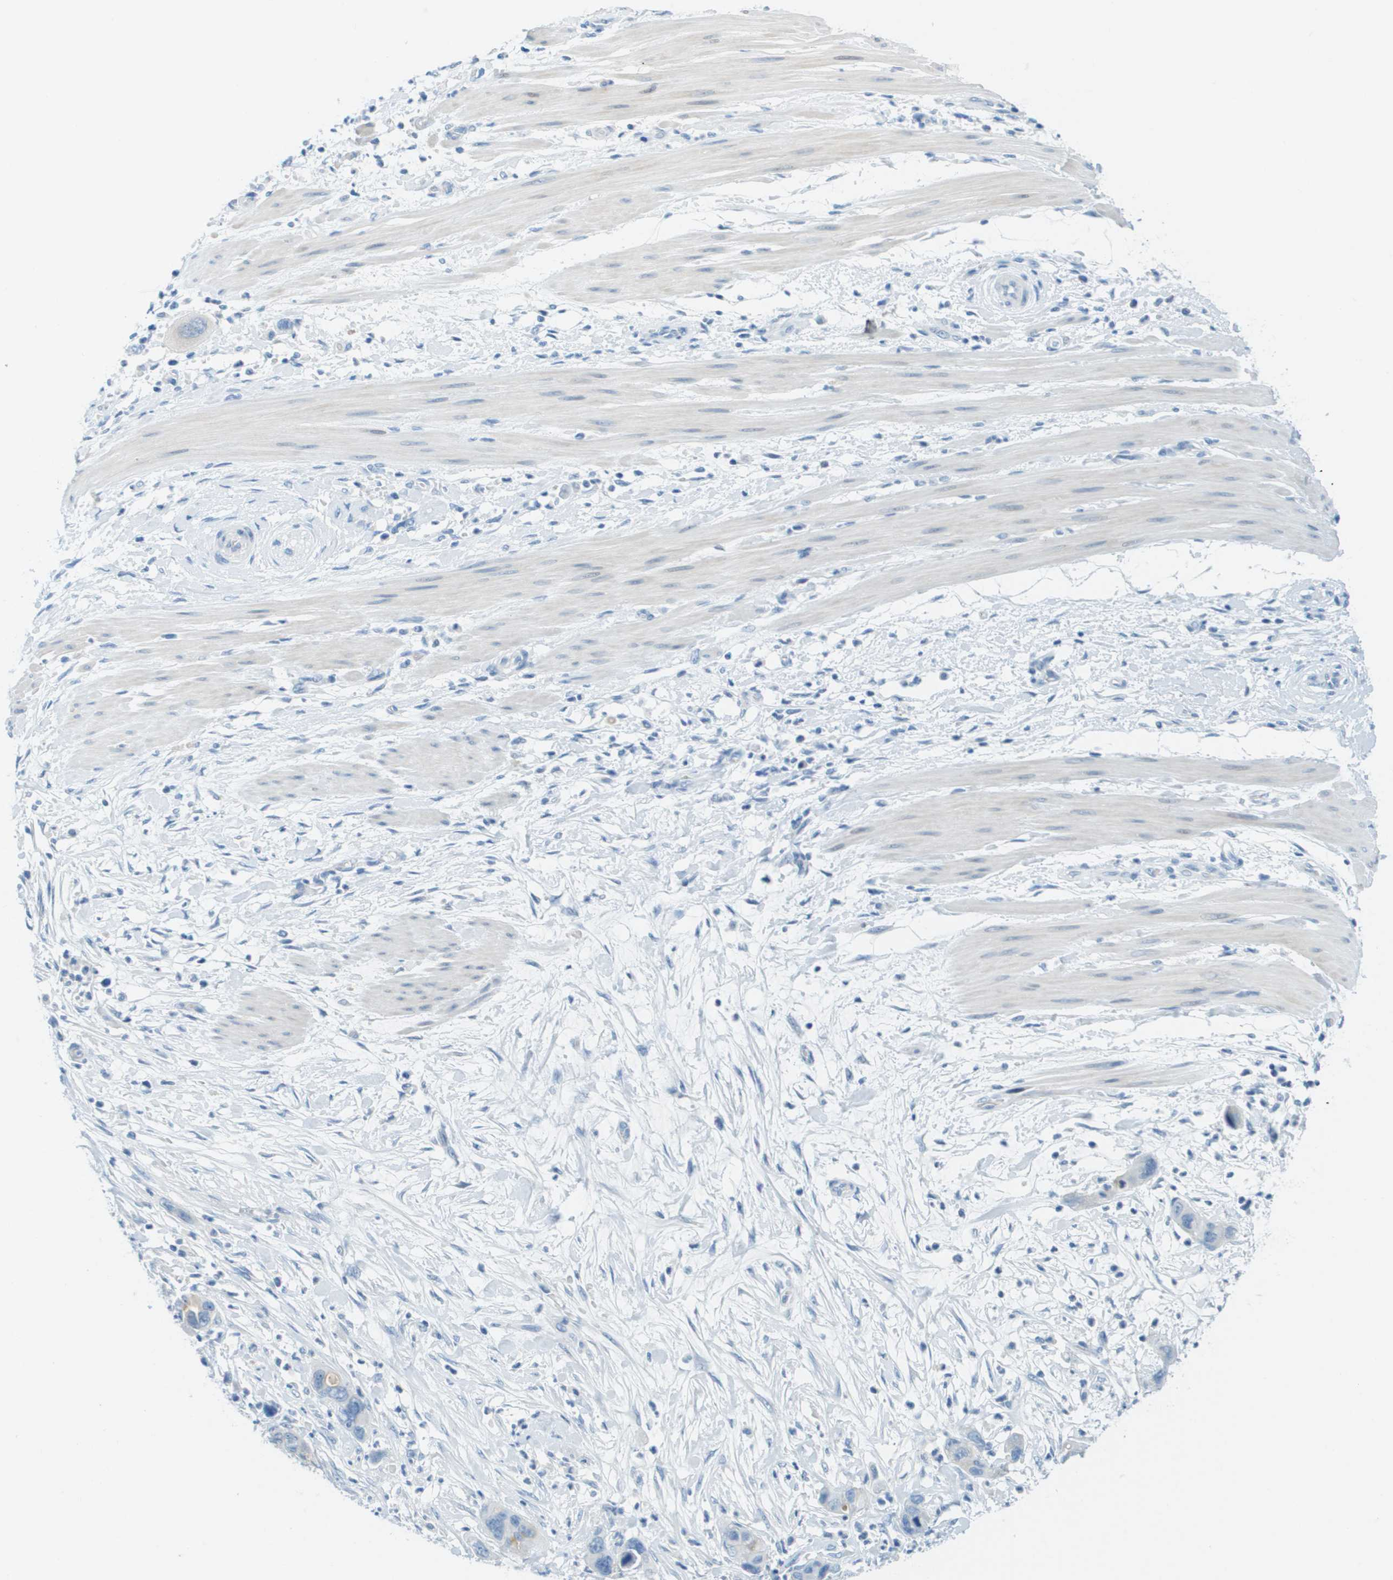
{"staining": {"intensity": "moderate", "quantity": "25%-75%", "location": "cytoplasmic/membranous"}, "tissue": "pancreatic cancer", "cell_type": "Tumor cells", "image_type": "cancer", "snomed": [{"axis": "morphology", "description": "Adenocarcinoma, NOS"}, {"axis": "topography", "description": "Pancreas"}], "caption": "Pancreatic cancer (adenocarcinoma) stained for a protein (brown) displays moderate cytoplasmic/membranous positive staining in approximately 25%-75% of tumor cells.", "gene": "CDHR2", "patient": {"sex": "female", "age": 71}}